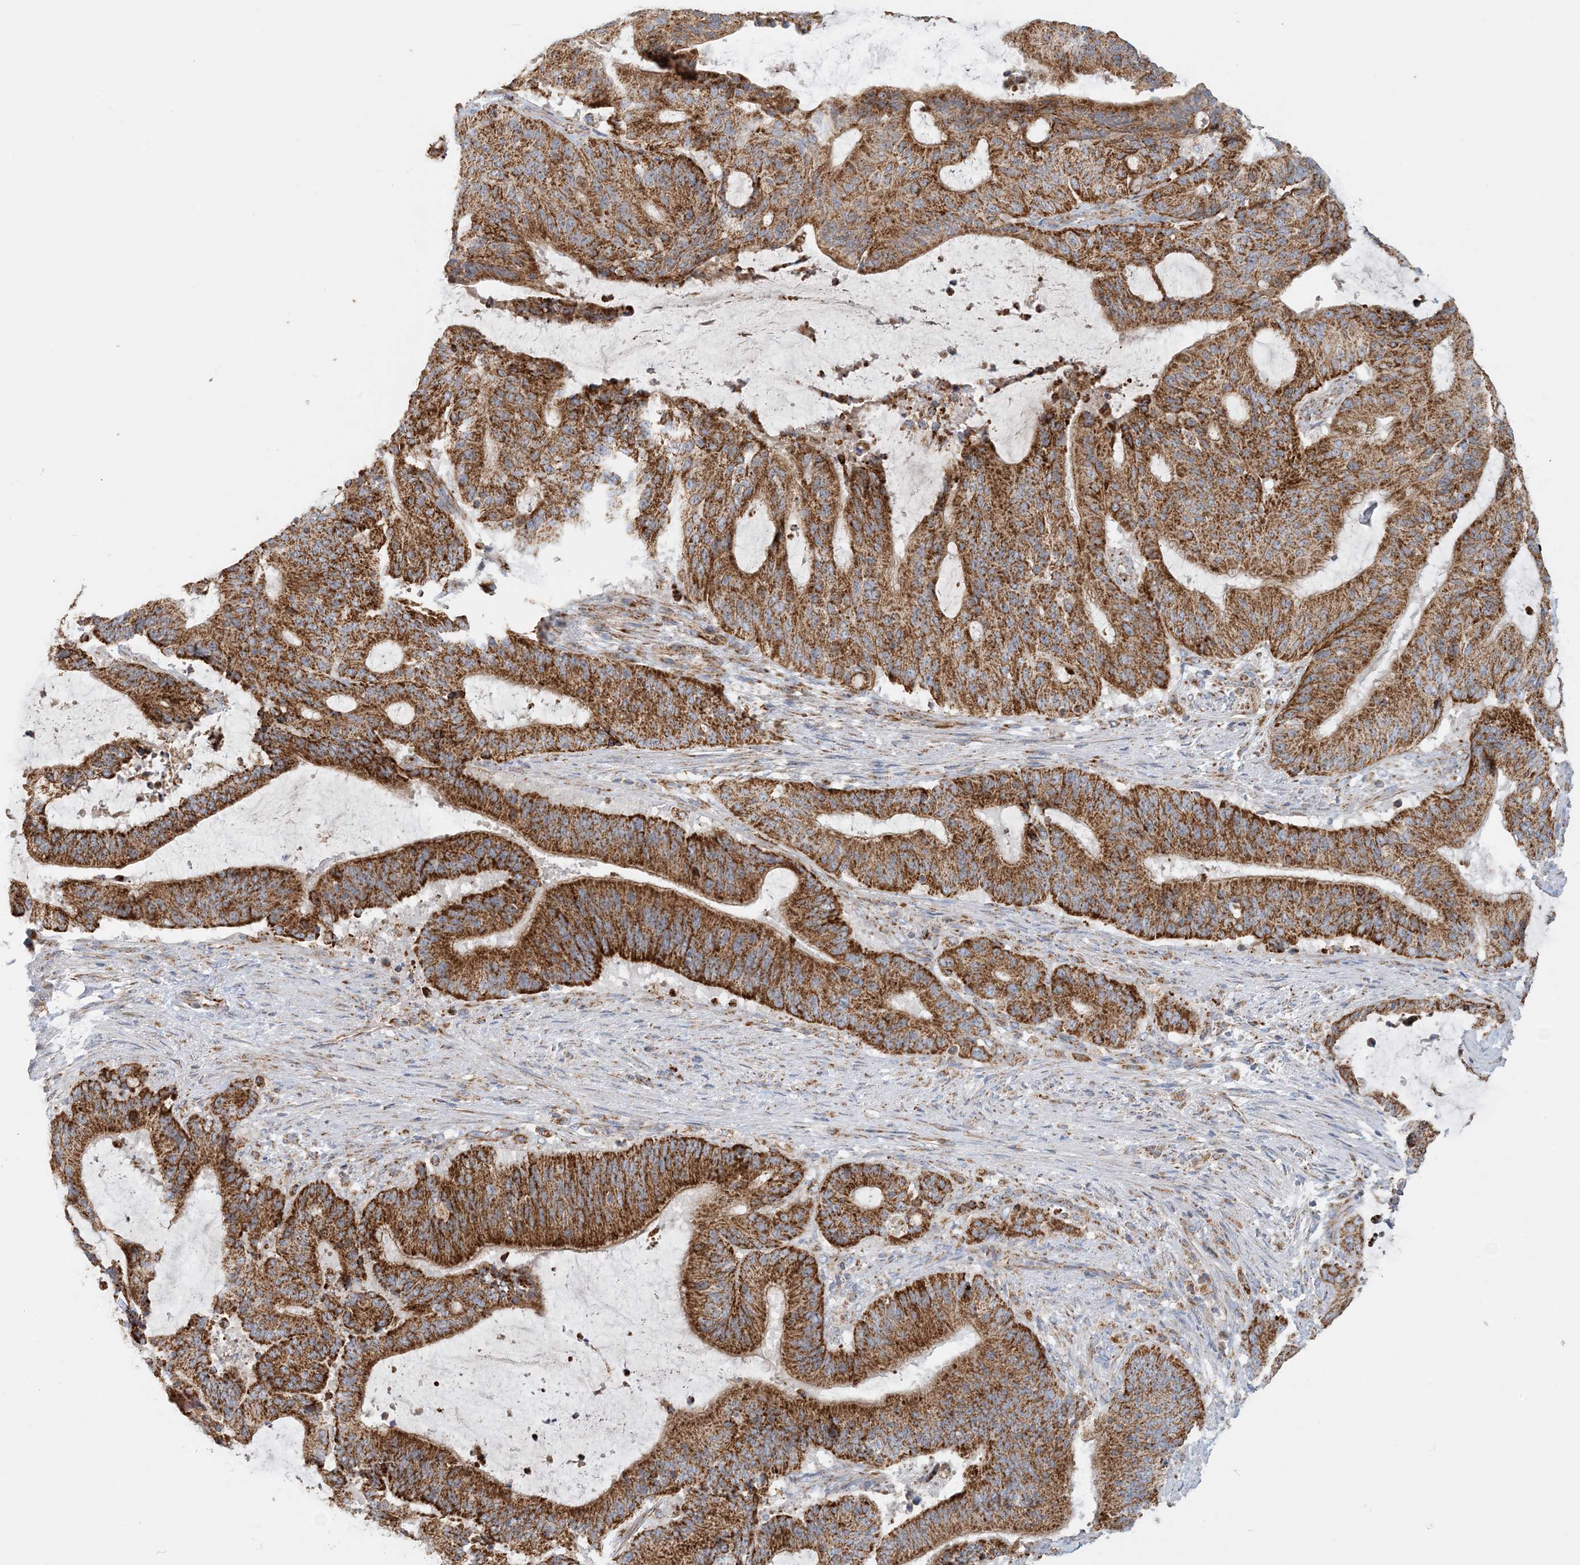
{"staining": {"intensity": "strong", "quantity": ">75%", "location": "cytoplasmic/membranous"}, "tissue": "liver cancer", "cell_type": "Tumor cells", "image_type": "cancer", "snomed": [{"axis": "morphology", "description": "Normal tissue, NOS"}, {"axis": "morphology", "description": "Cholangiocarcinoma"}, {"axis": "topography", "description": "Liver"}, {"axis": "topography", "description": "Peripheral nerve tissue"}], "caption": "Immunohistochemistry (IHC) (DAB) staining of liver cholangiocarcinoma displays strong cytoplasmic/membranous protein expression in approximately >75% of tumor cells.", "gene": "COA3", "patient": {"sex": "female", "age": 73}}